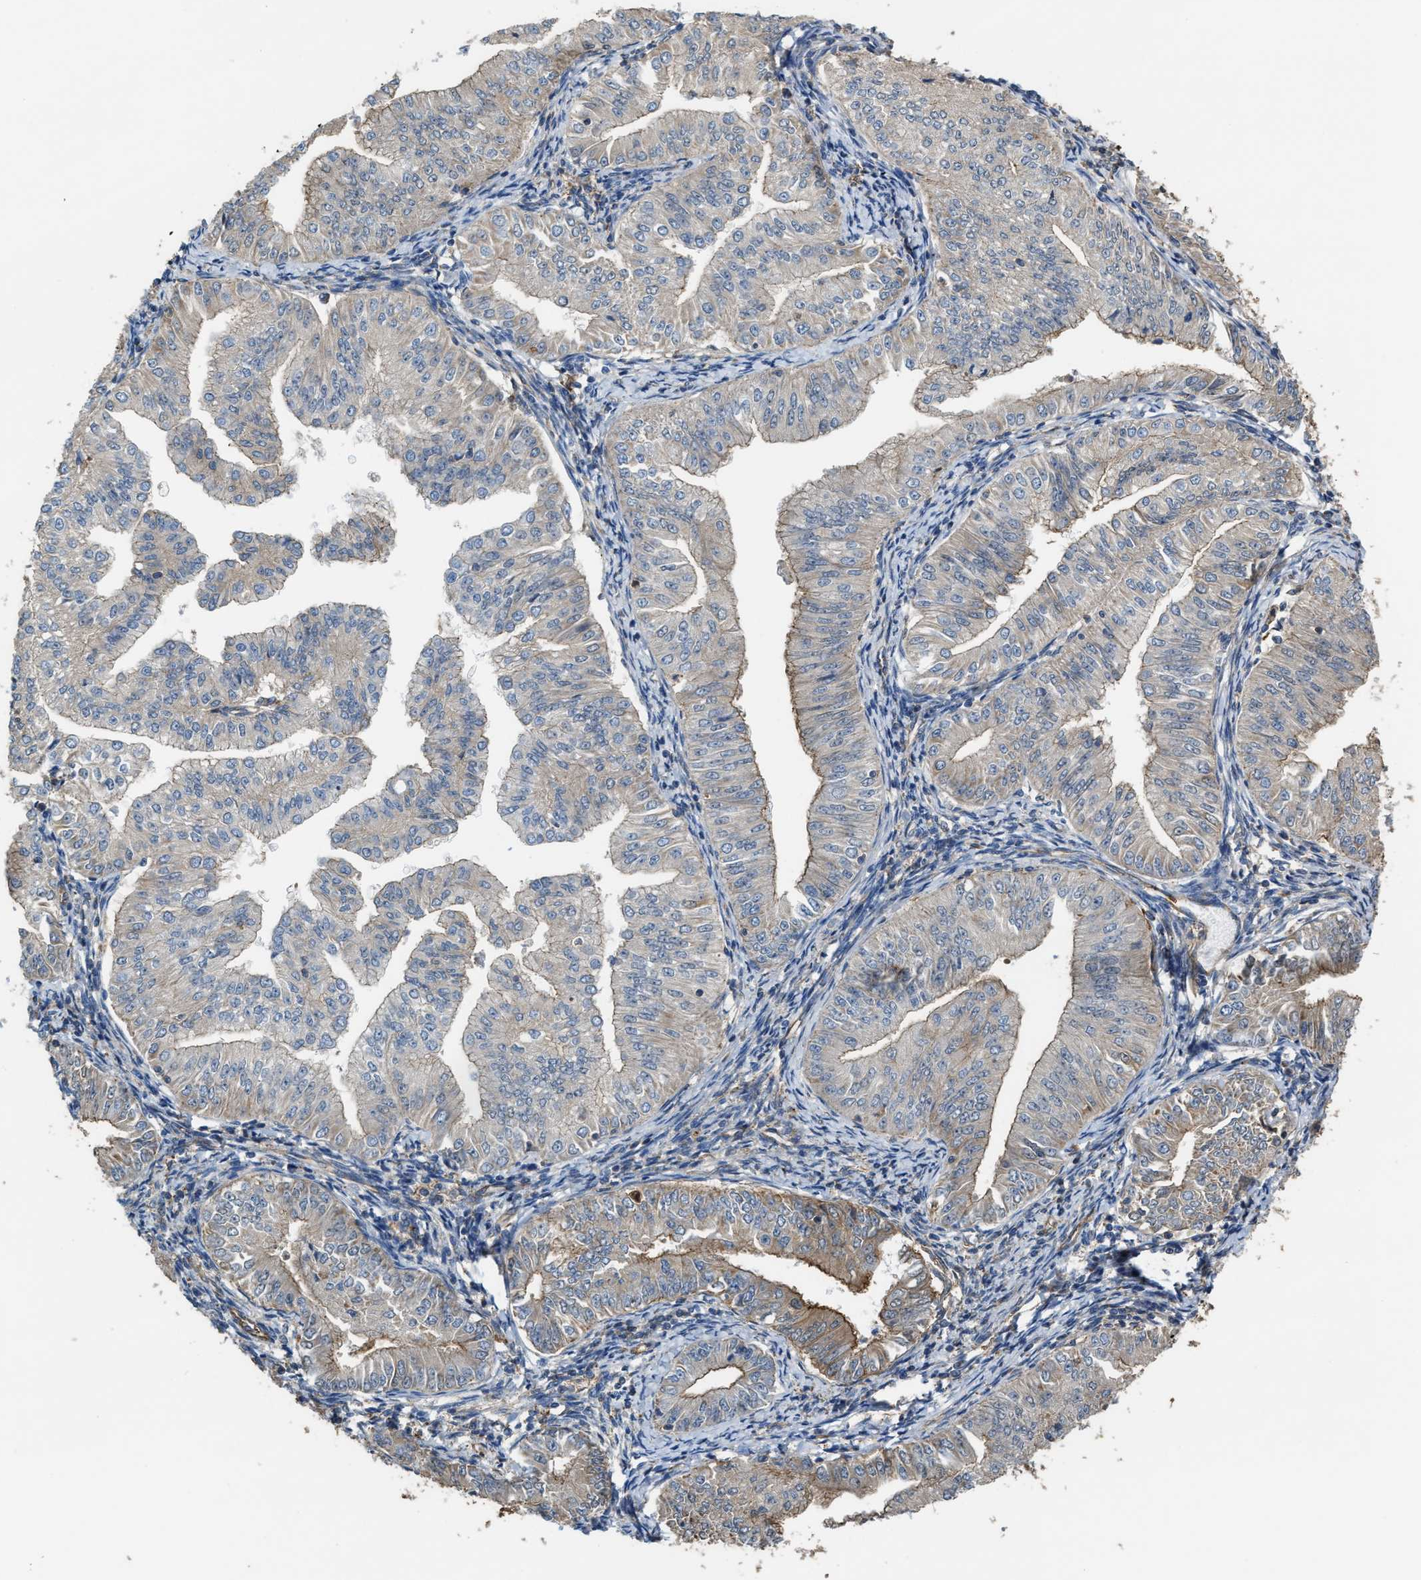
{"staining": {"intensity": "weak", "quantity": "<25%", "location": "cytoplasmic/membranous"}, "tissue": "endometrial cancer", "cell_type": "Tumor cells", "image_type": "cancer", "snomed": [{"axis": "morphology", "description": "Normal tissue, NOS"}, {"axis": "morphology", "description": "Adenocarcinoma, NOS"}, {"axis": "topography", "description": "Endometrium"}], "caption": "A high-resolution histopathology image shows immunohistochemistry staining of endometrial adenocarcinoma, which displays no significant positivity in tumor cells.", "gene": "ATIC", "patient": {"sex": "female", "age": 53}}